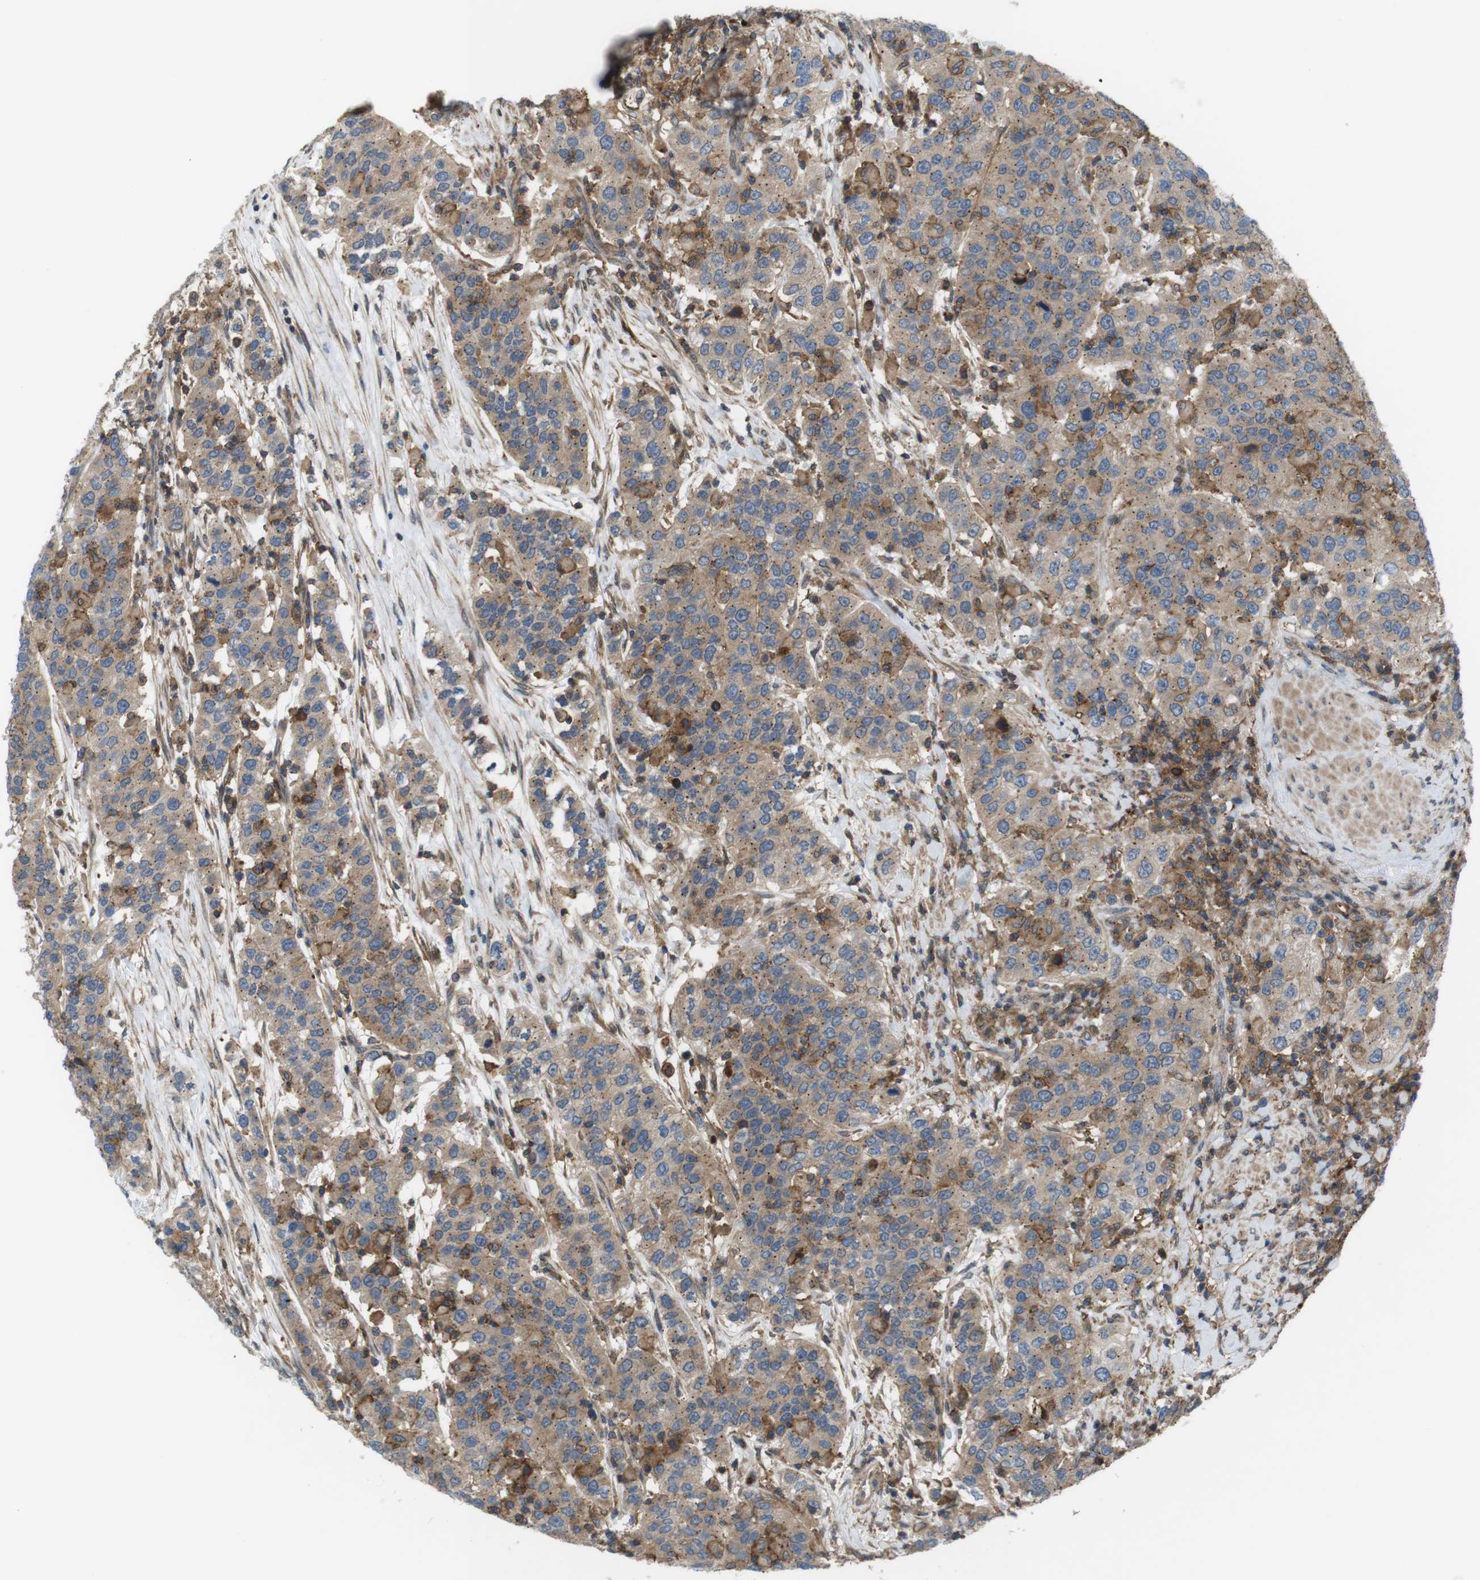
{"staining": {"intensity": "weak", "quantity": ">75%", "location": "cytoplasmic/membranous"}, "tissue": "urothelial cancer", "cell_type": "Tumor cells", "image_type": "cancer", "snomed": [{"axis": "morphology", "description": "Urothelial carcinoma, High grade"}, {"axis": "topography", "description": "Urinary bladder"}], "caption": "Approximately >75% of tumor cells in human urothelial cancer demonstrate weak cytoplasmic/membranous protein staining as visualized by brown immunohistochemical staining.", "gene": "DDAH2", "patient": {"sex": "female", "age": 80}}